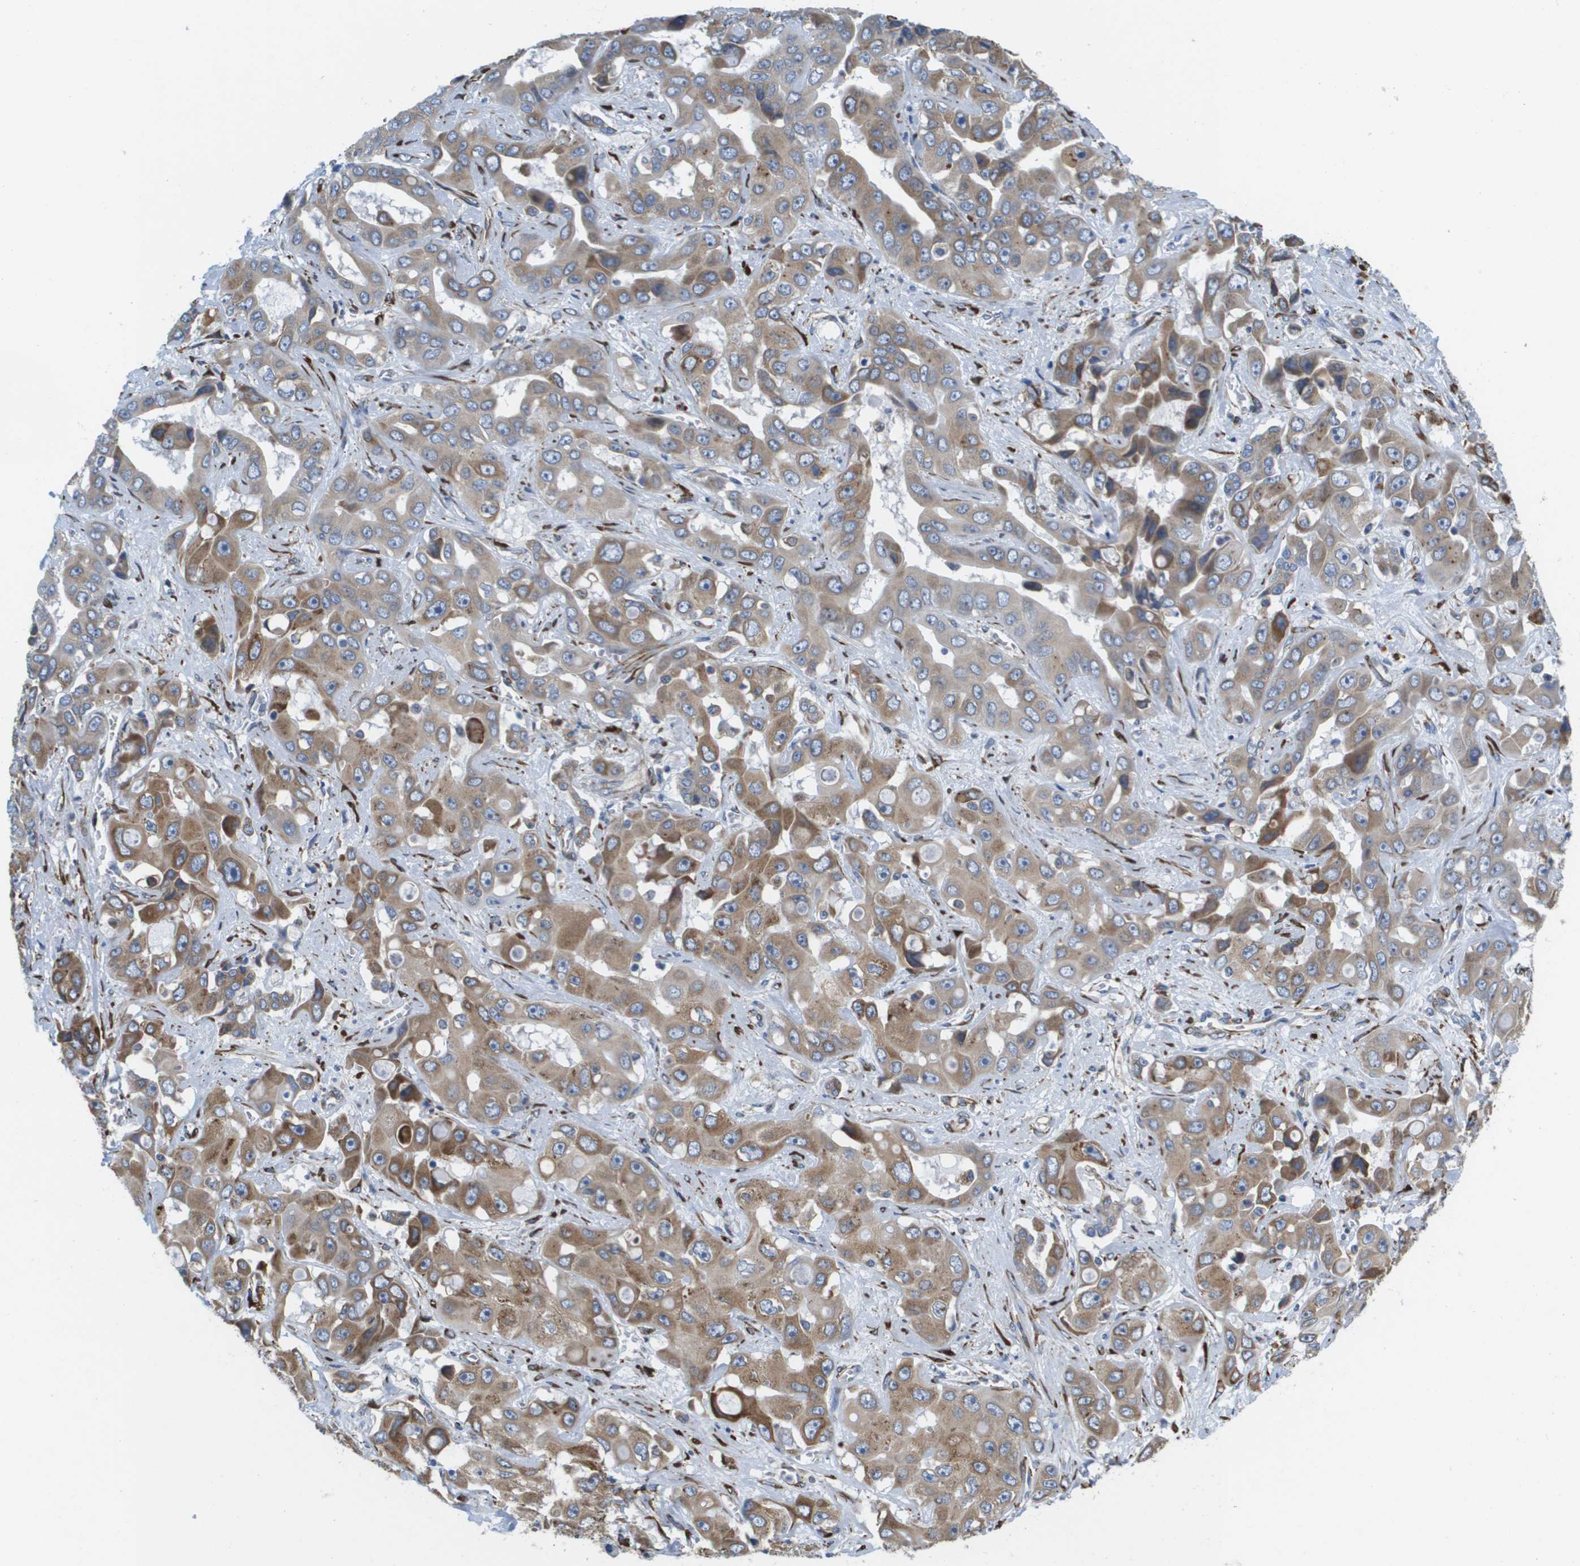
{"staining": {"intensity": "moderate", "quantity": "25%-75%", "location": "cytoplasmic/membranous"}, "tissue": "liver cancer", "cell_type": "Tumor cells", "image_type": "cancer", "snomed": [{"axis": "morphology", "description": "Cholangiocarcinoma"}, {"axis": "topography", "description": "Liver"}], "caption": "Brown immunohistochemical staining in liver cancer demonstrates moderate cytoplasmic/membranous positivity in approximately 25%-75% of tumor cells. (brown staining indicates protein expression, while blue staining denotes nuclei).", "gene": "ST3GAL2", "patient": {"sex": "female", "age": 52}}